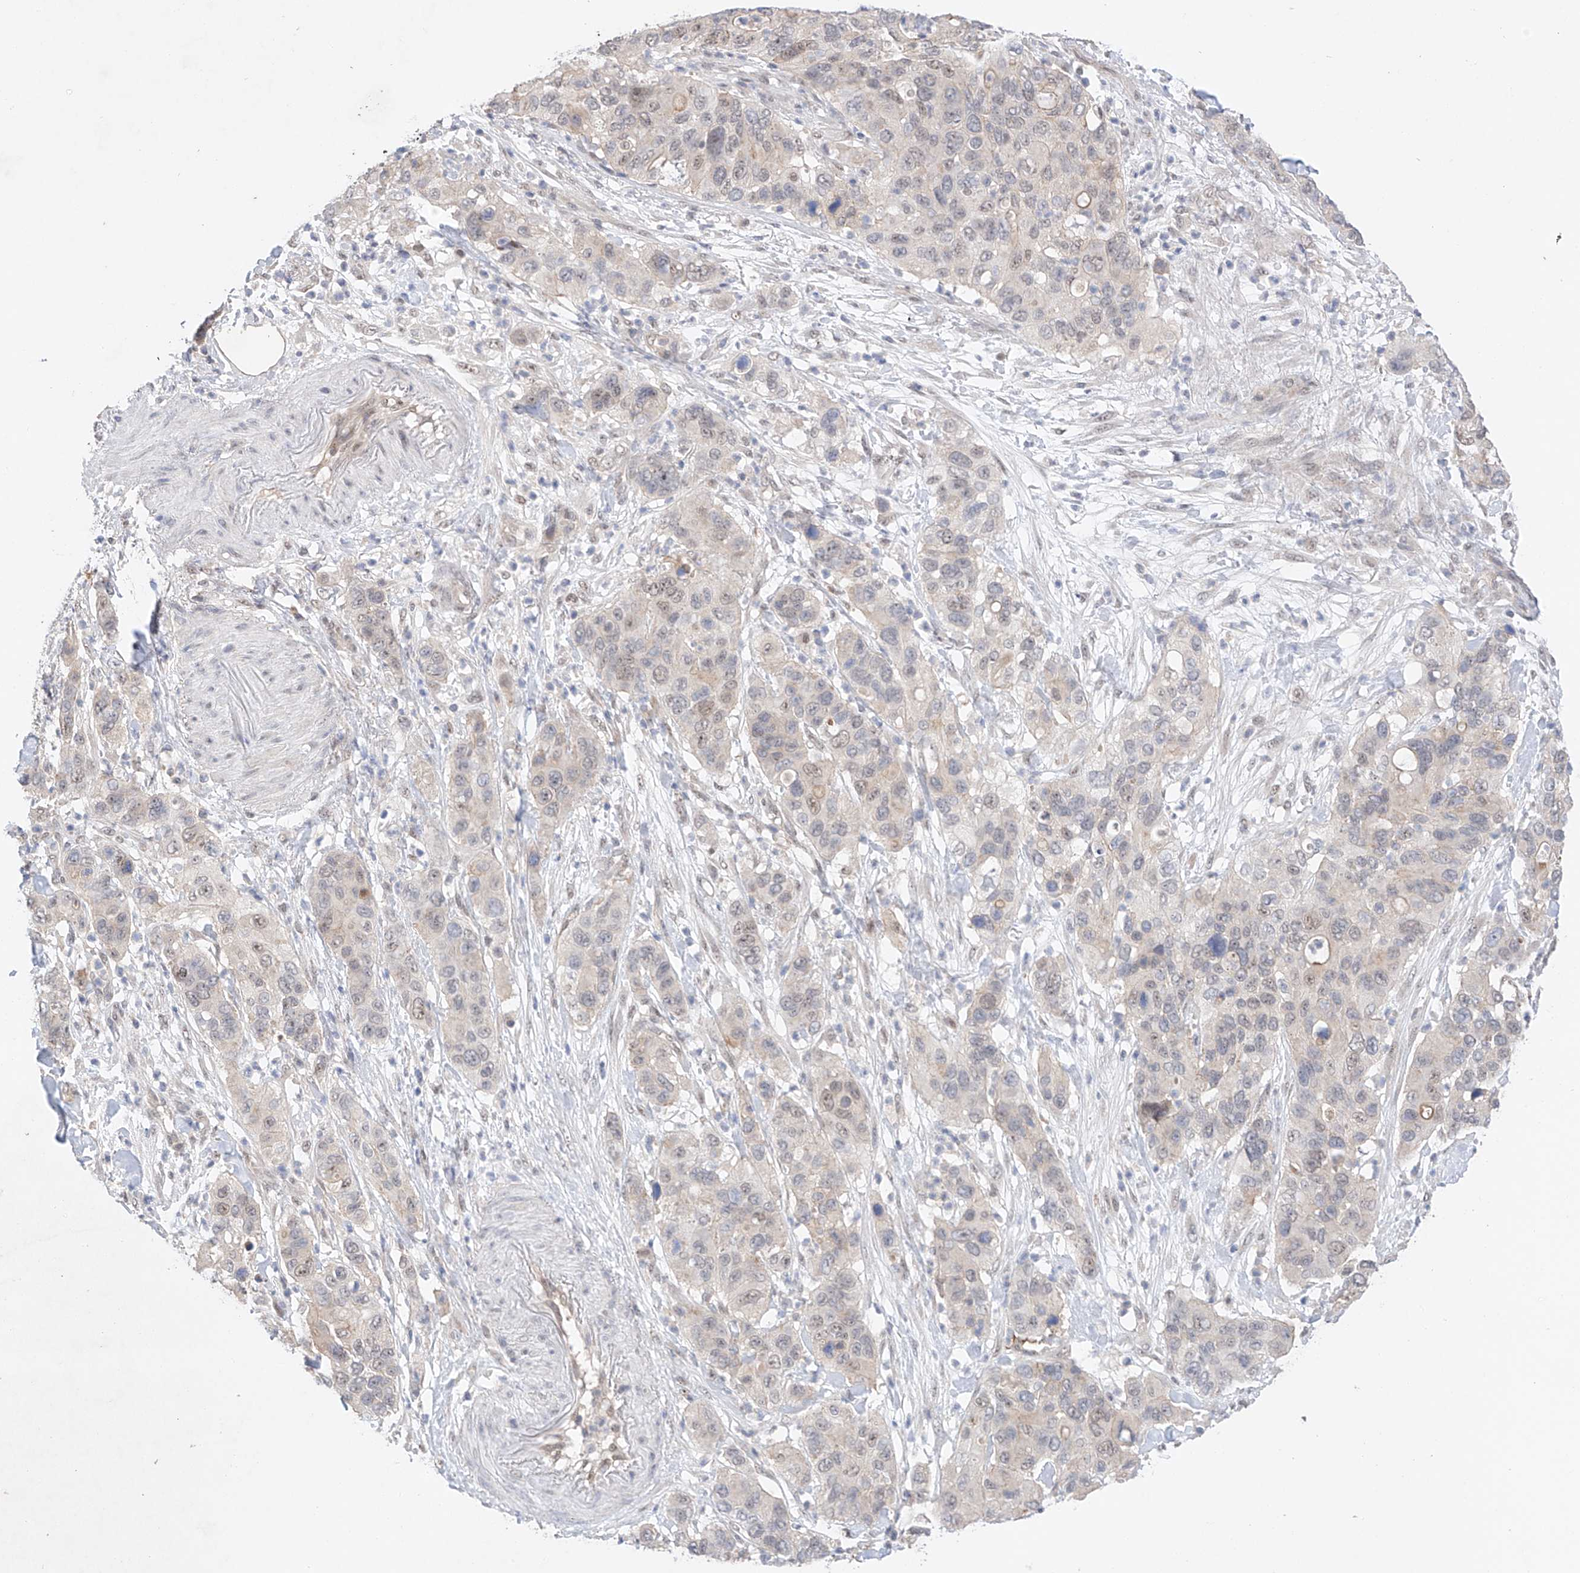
{"staining": {"intensity": "weak", "quantity": "25%-75%", "location": "nuclear"}, "tissue": "pancreatic cancer", "cell_type": "Tumor cells", "image_type": "cancer", "snomed": [{"axis": "morphology", "description": "Adenocarcinoma, NOS"}, {"axis": "topography", "description": "Pancreas"}], "caption": "A micrograph of adenocarcinoma (pancreatic) stained for a protein displays weak nuclear brown staining in tumor cells. The staining was performed using DAB, with brown indicating positive protein expression. Nuclei are stained blue with hematoxylin.", "gene": "IL22RA2", "patient": {"sex": "female", "age": 71}}